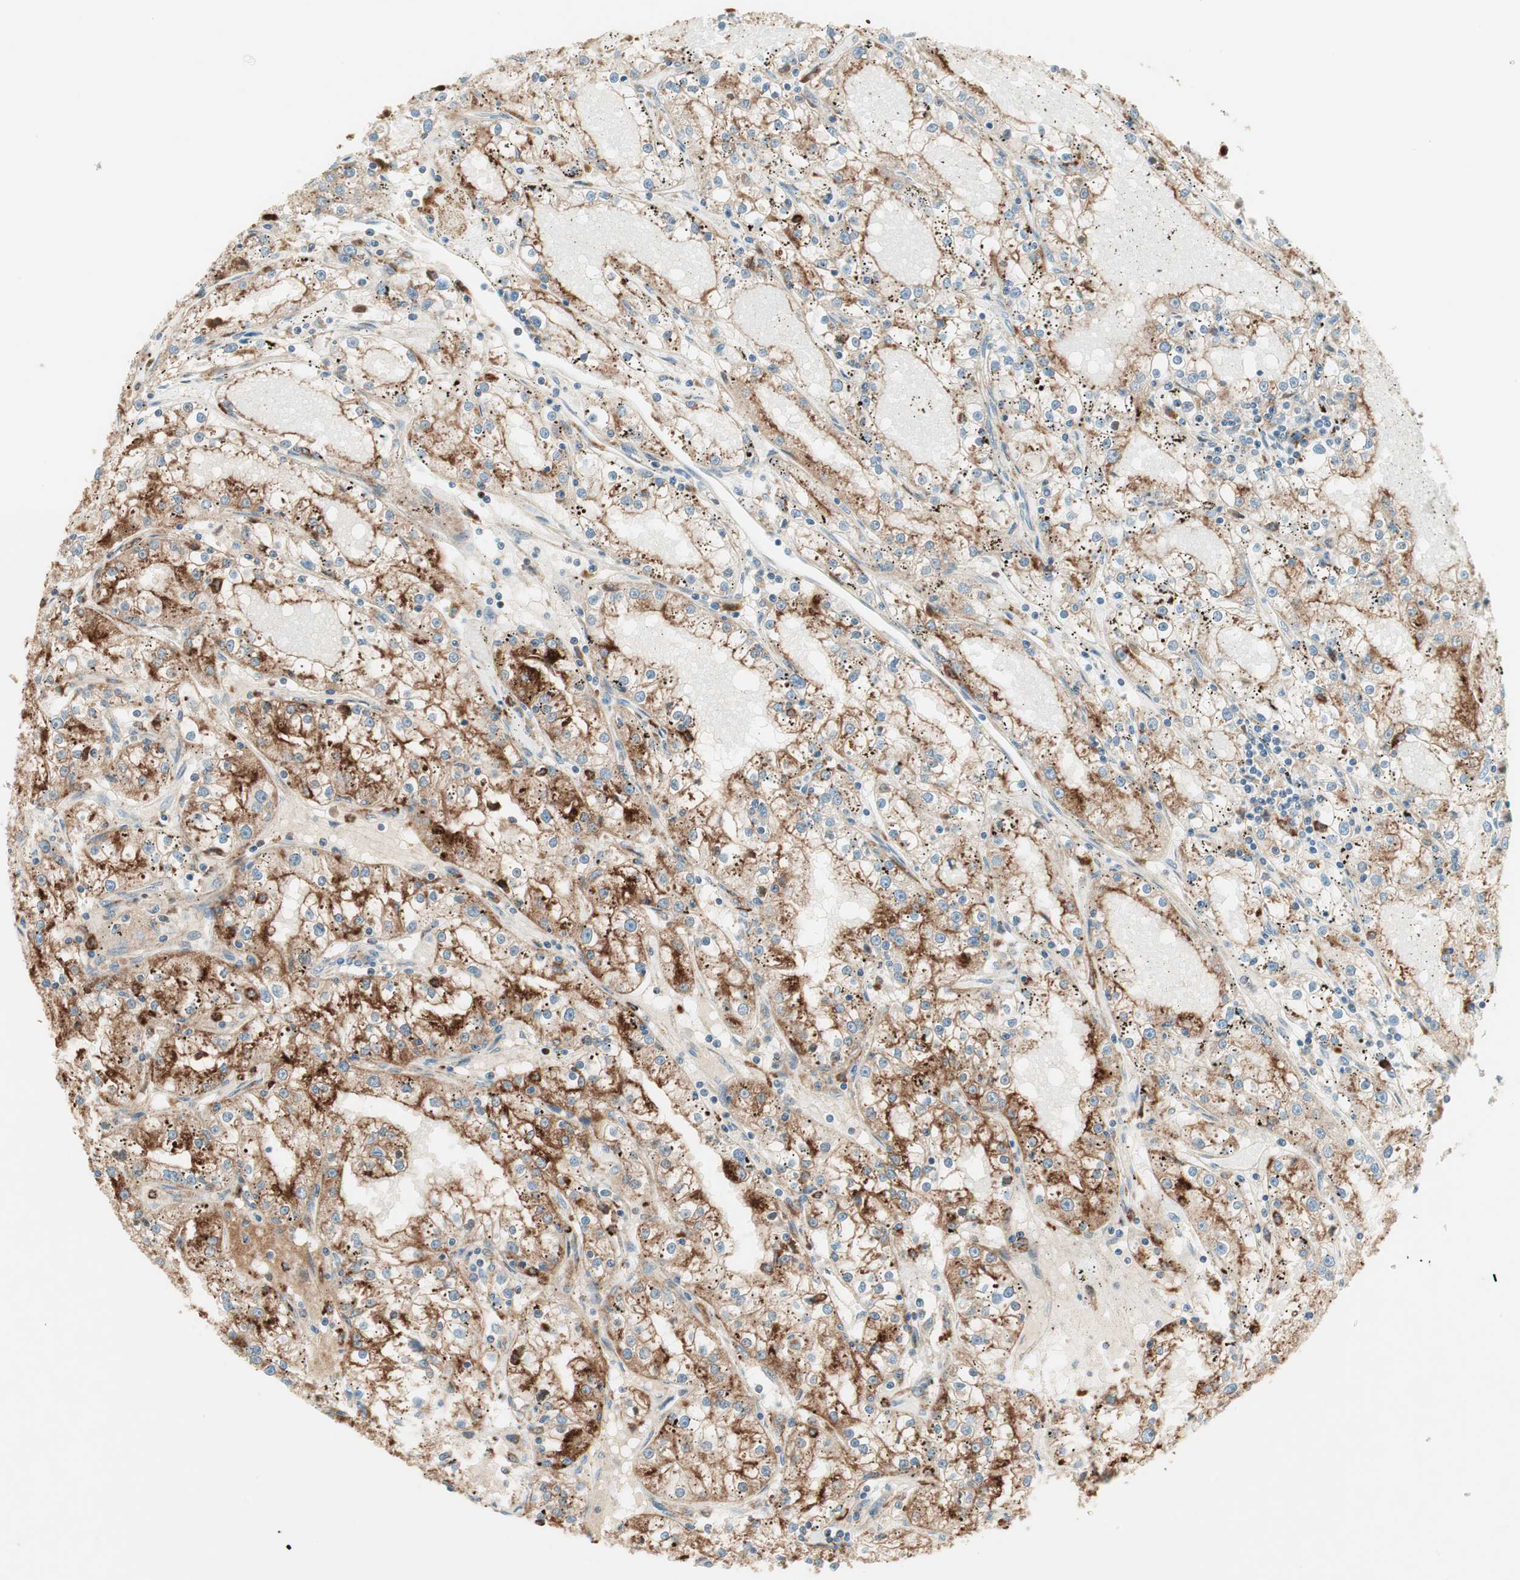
{"staining": {"intensity": "strong", "quantity": "<25%", "location": "cytoplasmic/membranous"}, "tissue": "renal cancer", "cell_type": "Tumor cells", "image_type": "cancer", "snomed": [{"axis": "morphology", "description": "Adenocarcinoma, NOS"}, {"axis": "topography", "description": "Kidney"}], "caption": "A photomicrograph showing strong cytoplasmic/membranous staining in about <25% of tumor cells in adenocarcinoma (renal), as visualized by brown immunohistochemical staining.", "gene": "ATP6V1G1", "patient": {"sex": "male", "age": 56}}